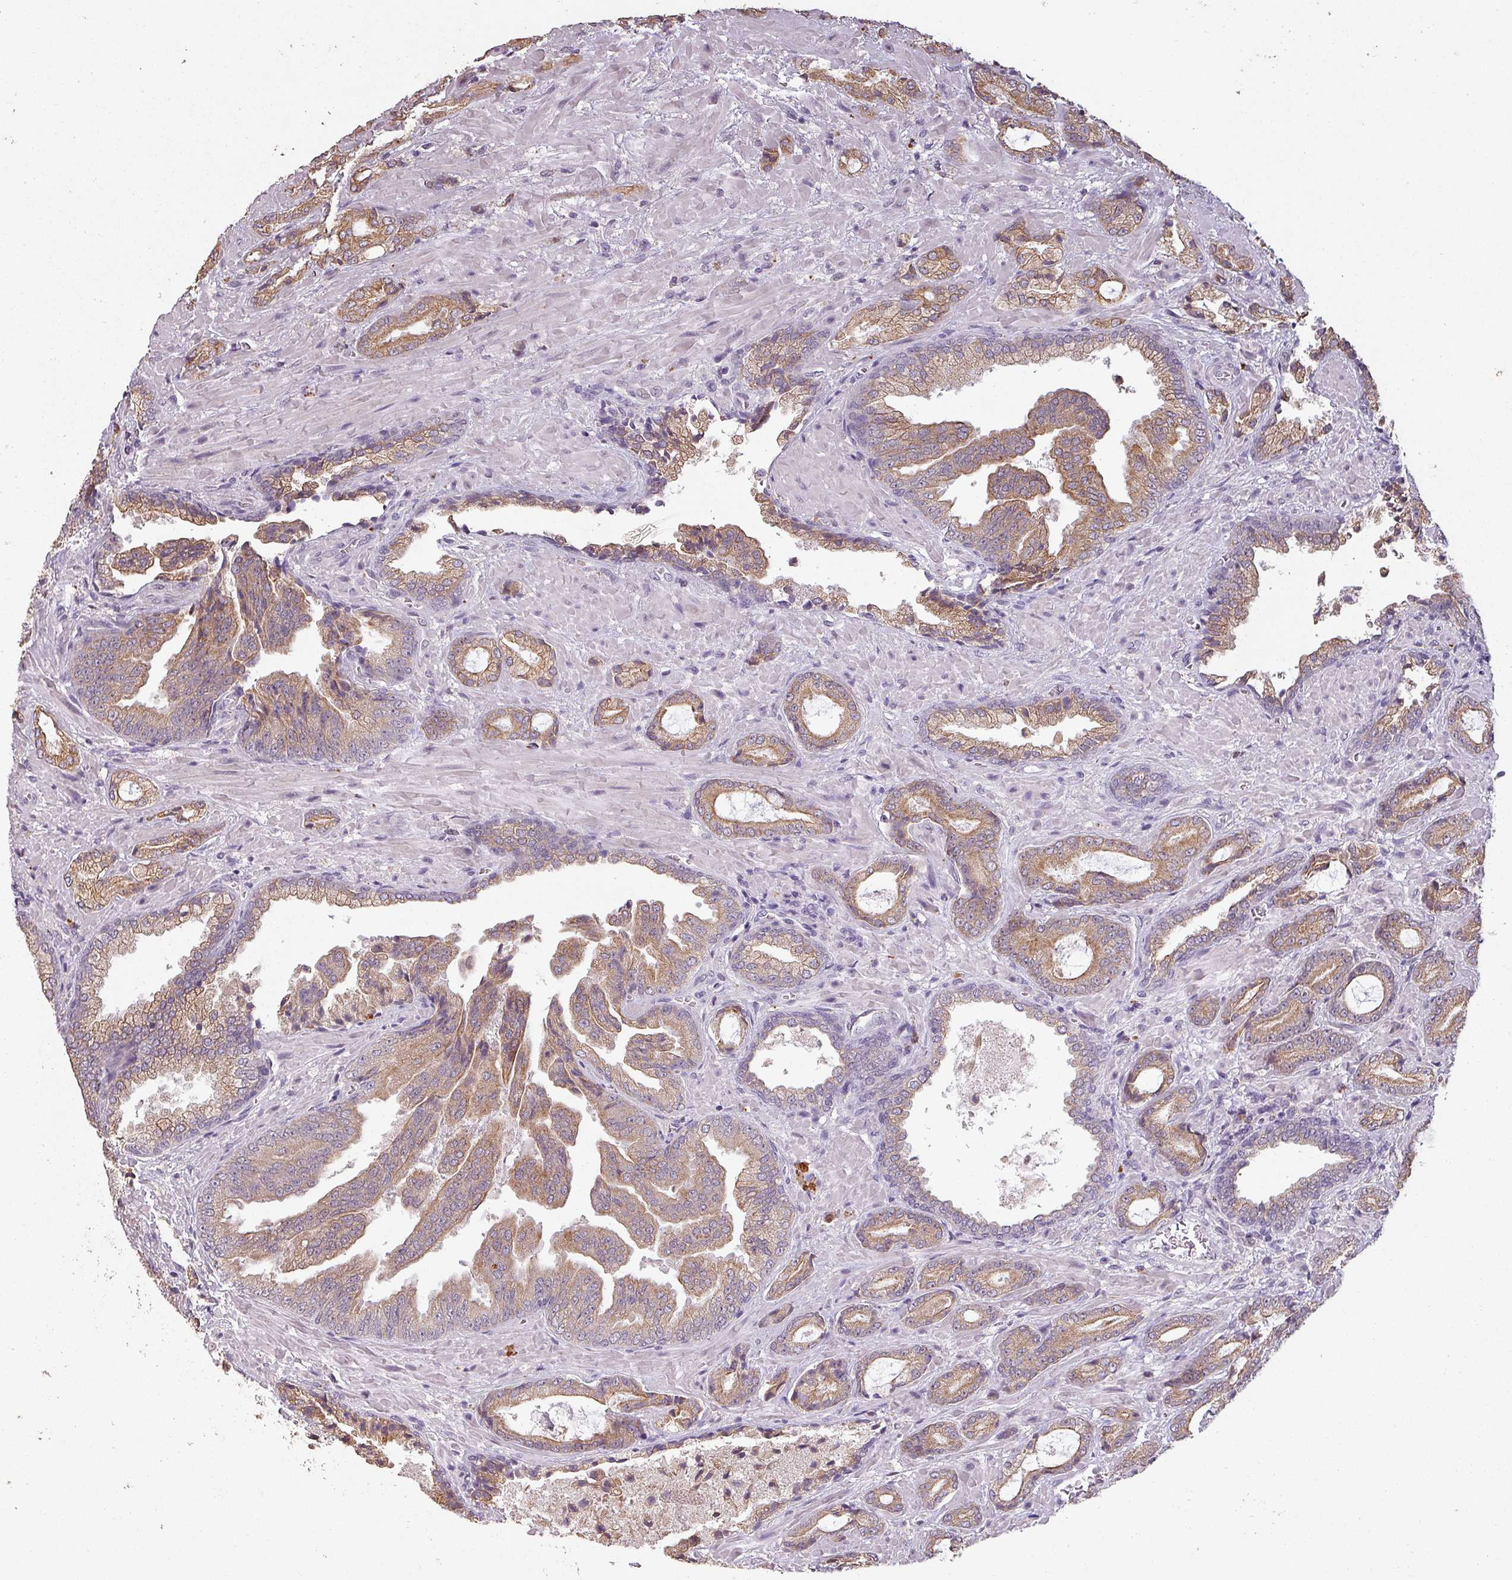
{"staining": {"intensity": "moderate", "quantity": ">75%", "location": "cytoplasmic/membranous"}, "tissue": "prostate cancer", "cell_type": "Tumor cells", "image_type": "cancer", "snomed": [{"axis": "morphology", "description": "Adenocarcinoma, High grade"}, {"axis": "topography", "description": "Prostate"}], "caption": "A brown stain shows moderate cytoplasmic/membranous expression of a protein in high-grade adenocarcinoma (prostate) tumor cells.", "gene": "LYPLA1", "patient": {"sex": "male", "age": 68}}